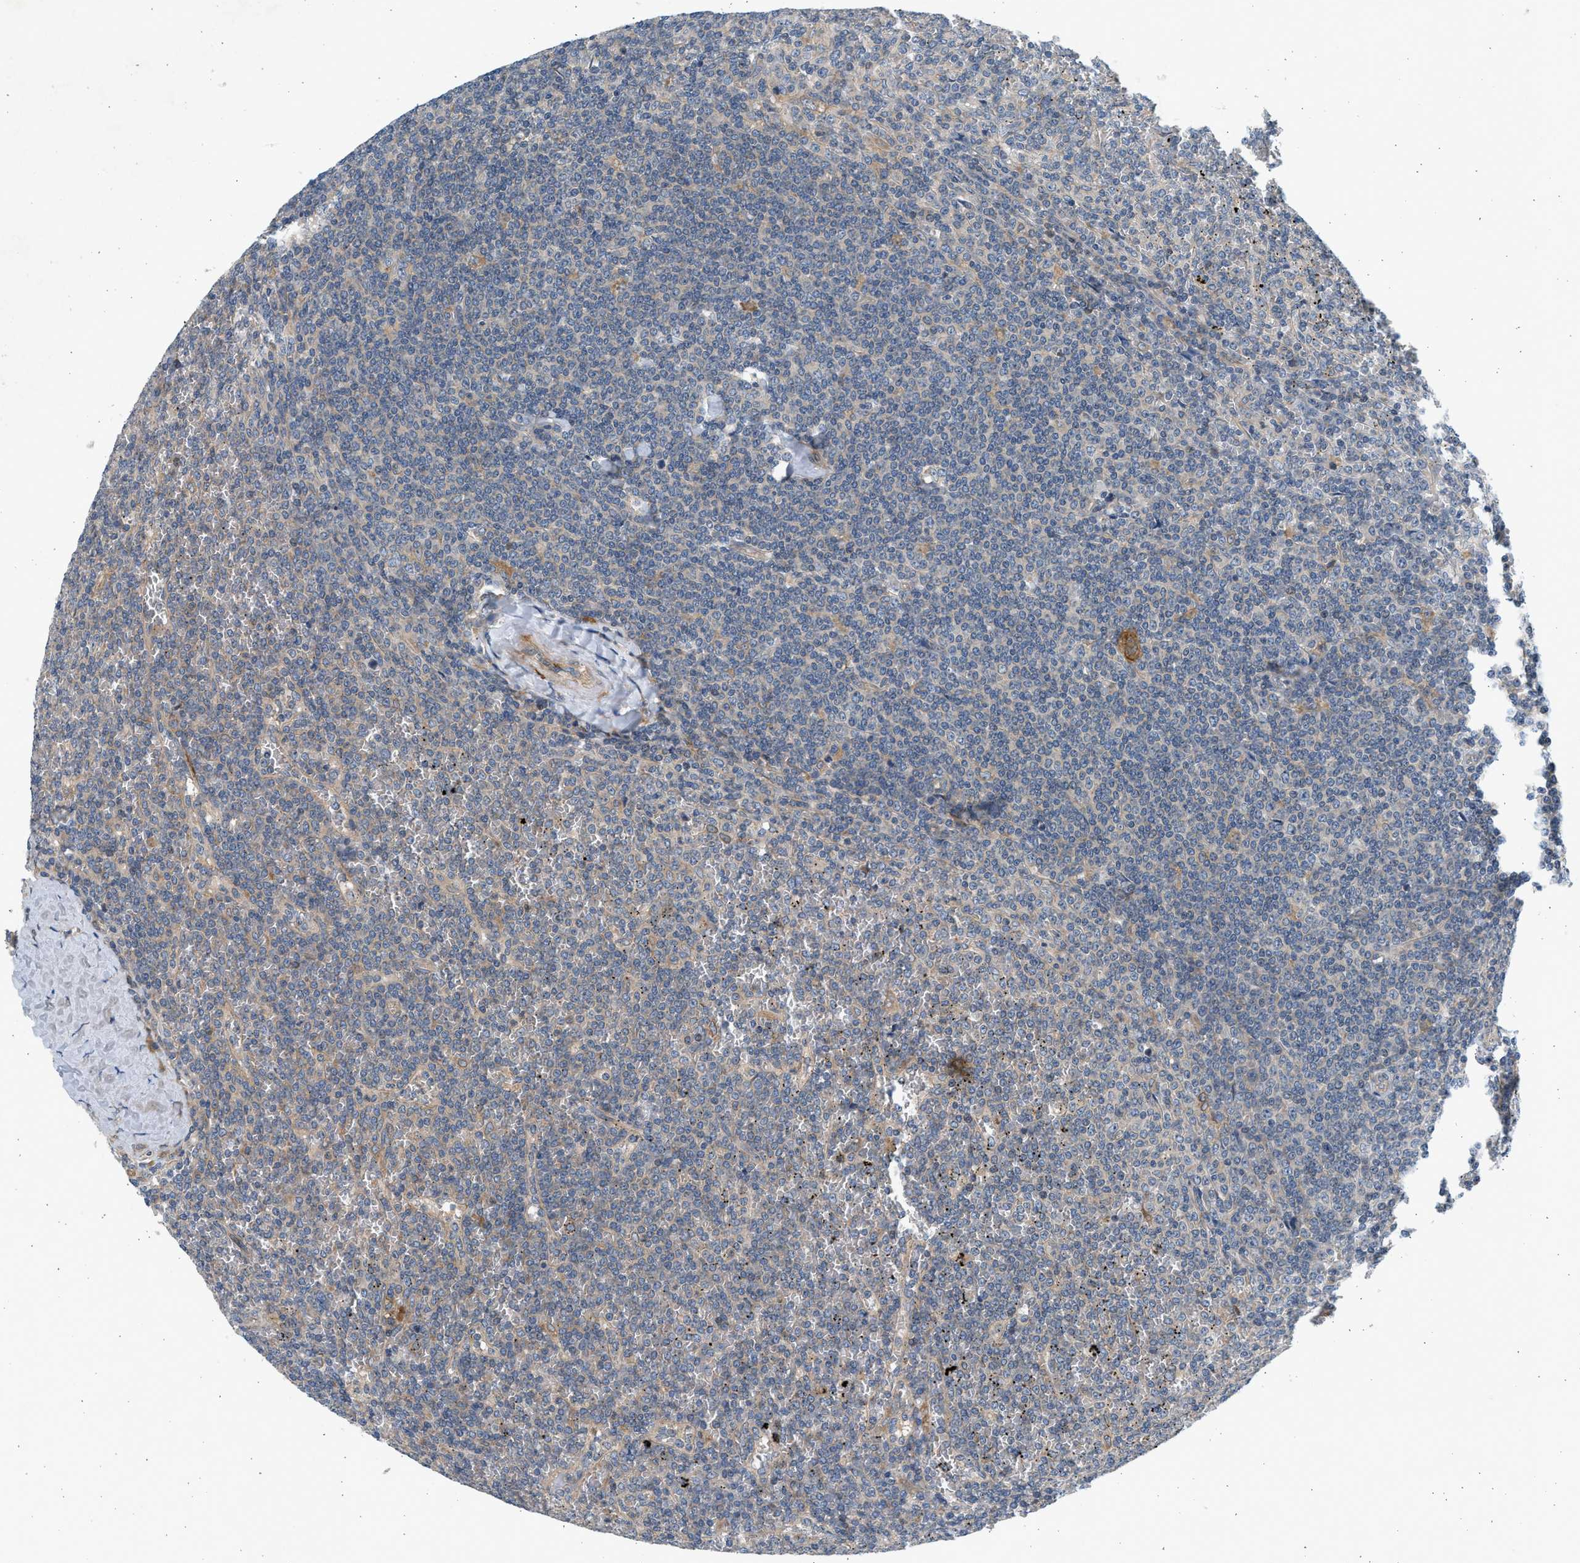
{"staining": {"intensity": "negative", "quantity": "none", "location": "none"}, "tissue": "lymphoma", "cell_type": "Tumor cells", "image_type": "cancer", "snomed": [{"axis": "morphology", "description": "Malignant lymphoma, non-Hodgkin's type, Low grade"}, {"axis": "topography", "description": "Spleen"}], "caption": "Tumor cells are negative for protein expression in human lymphoma.", "gene": "KDELR2", "patient": {"sex": "female", "age": 19}}